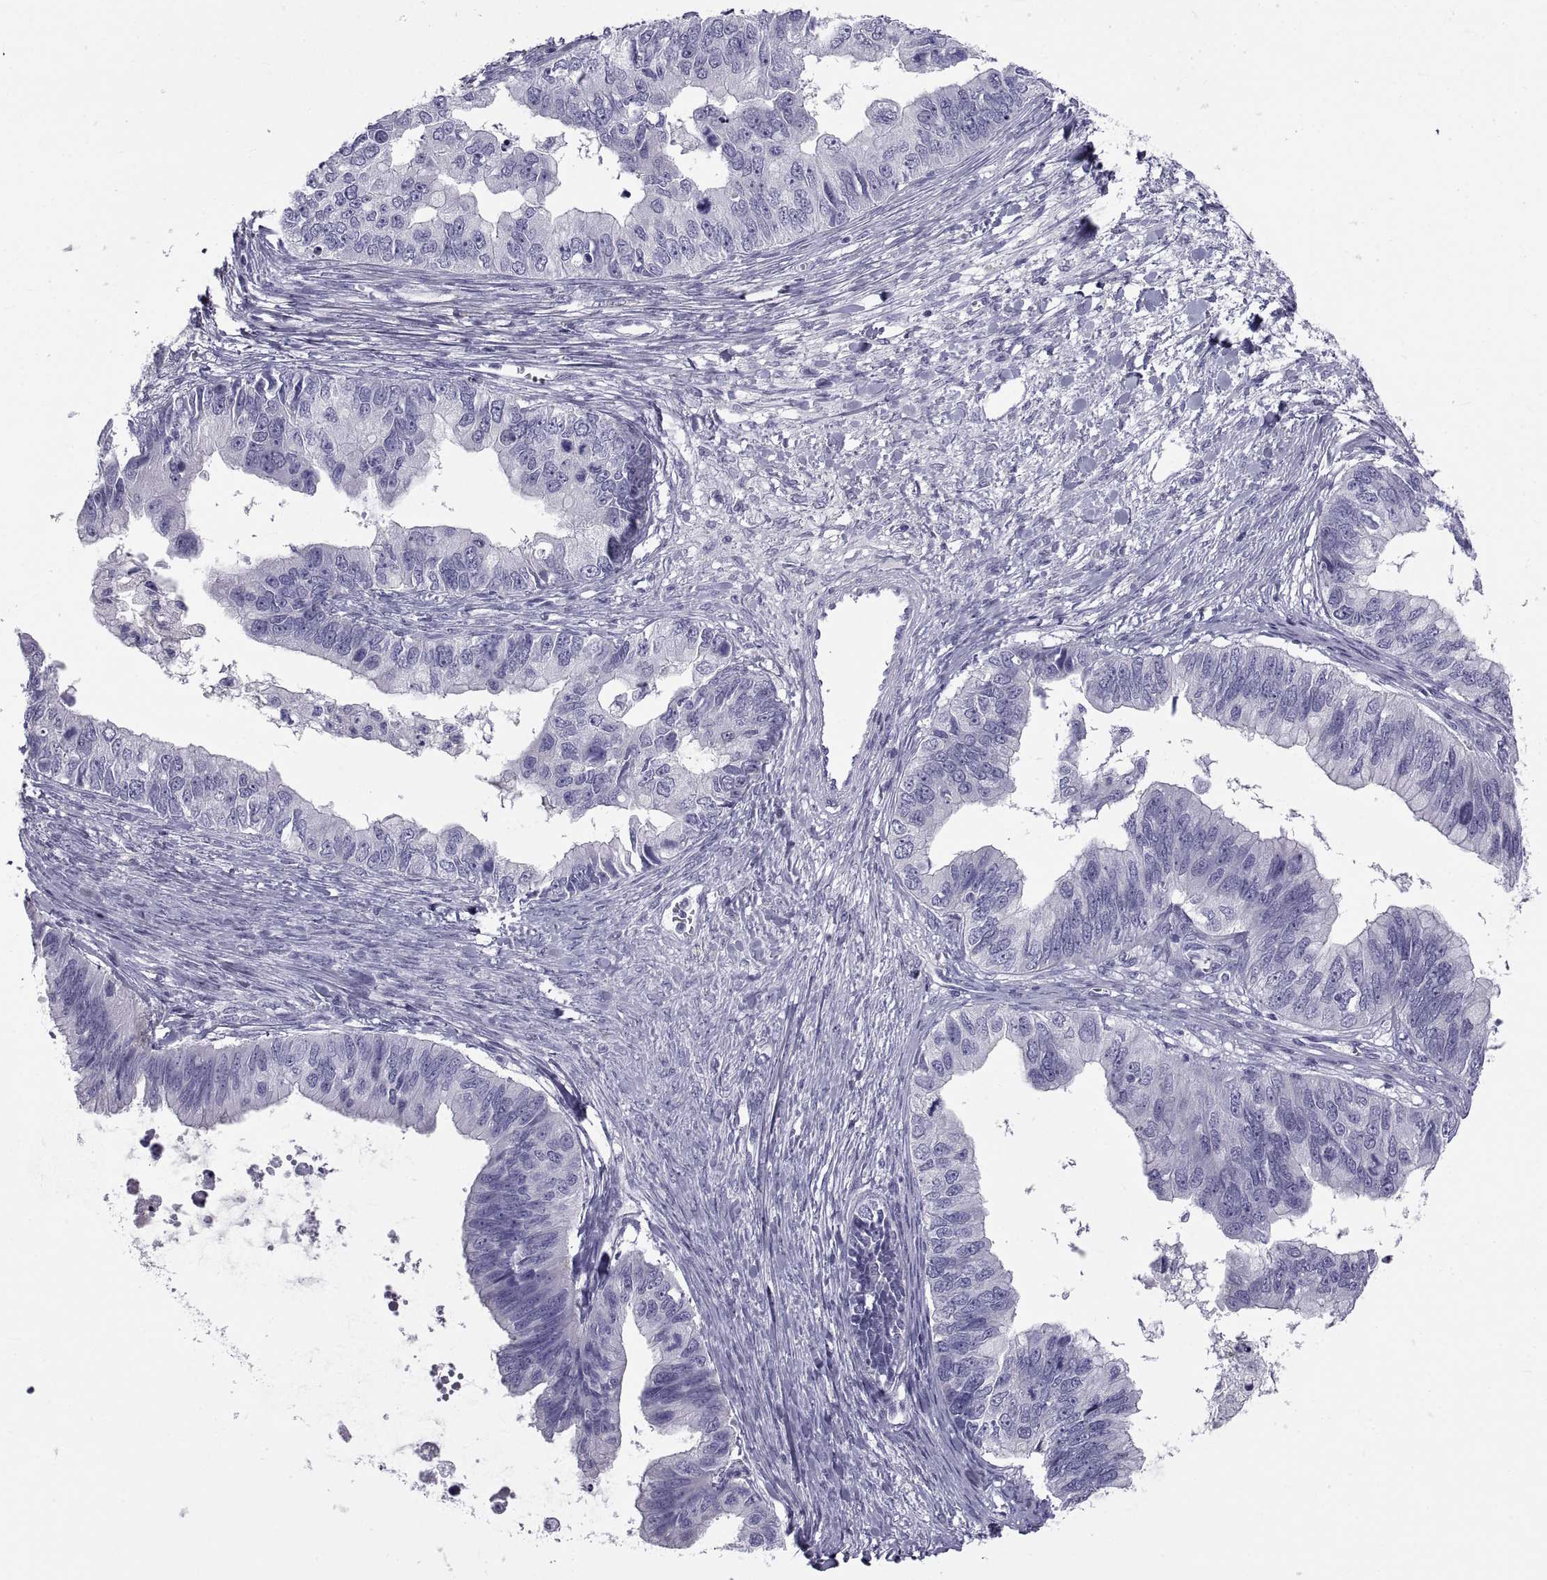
{"staining": {"intensity": "negative", "quantity": "none", "location": "none"}, "tissue": "ovarian cancer", "cell_type": "Tumor cells", "image_type": "cancer", "snomed": [{"axis": "morphology", "description": "Cystadenocarcinoma, mucinous, NOS"}, {"axis": "topography", "description": "Ovary"}], "caption": "Immunohistochemical staining of ovarian cancer (mucinous cystadenocarcinoma) demonstrates no significant staining in tumor cells.", "gene": "NPTX2", "patient": {"sex": "female", "age": 76}}